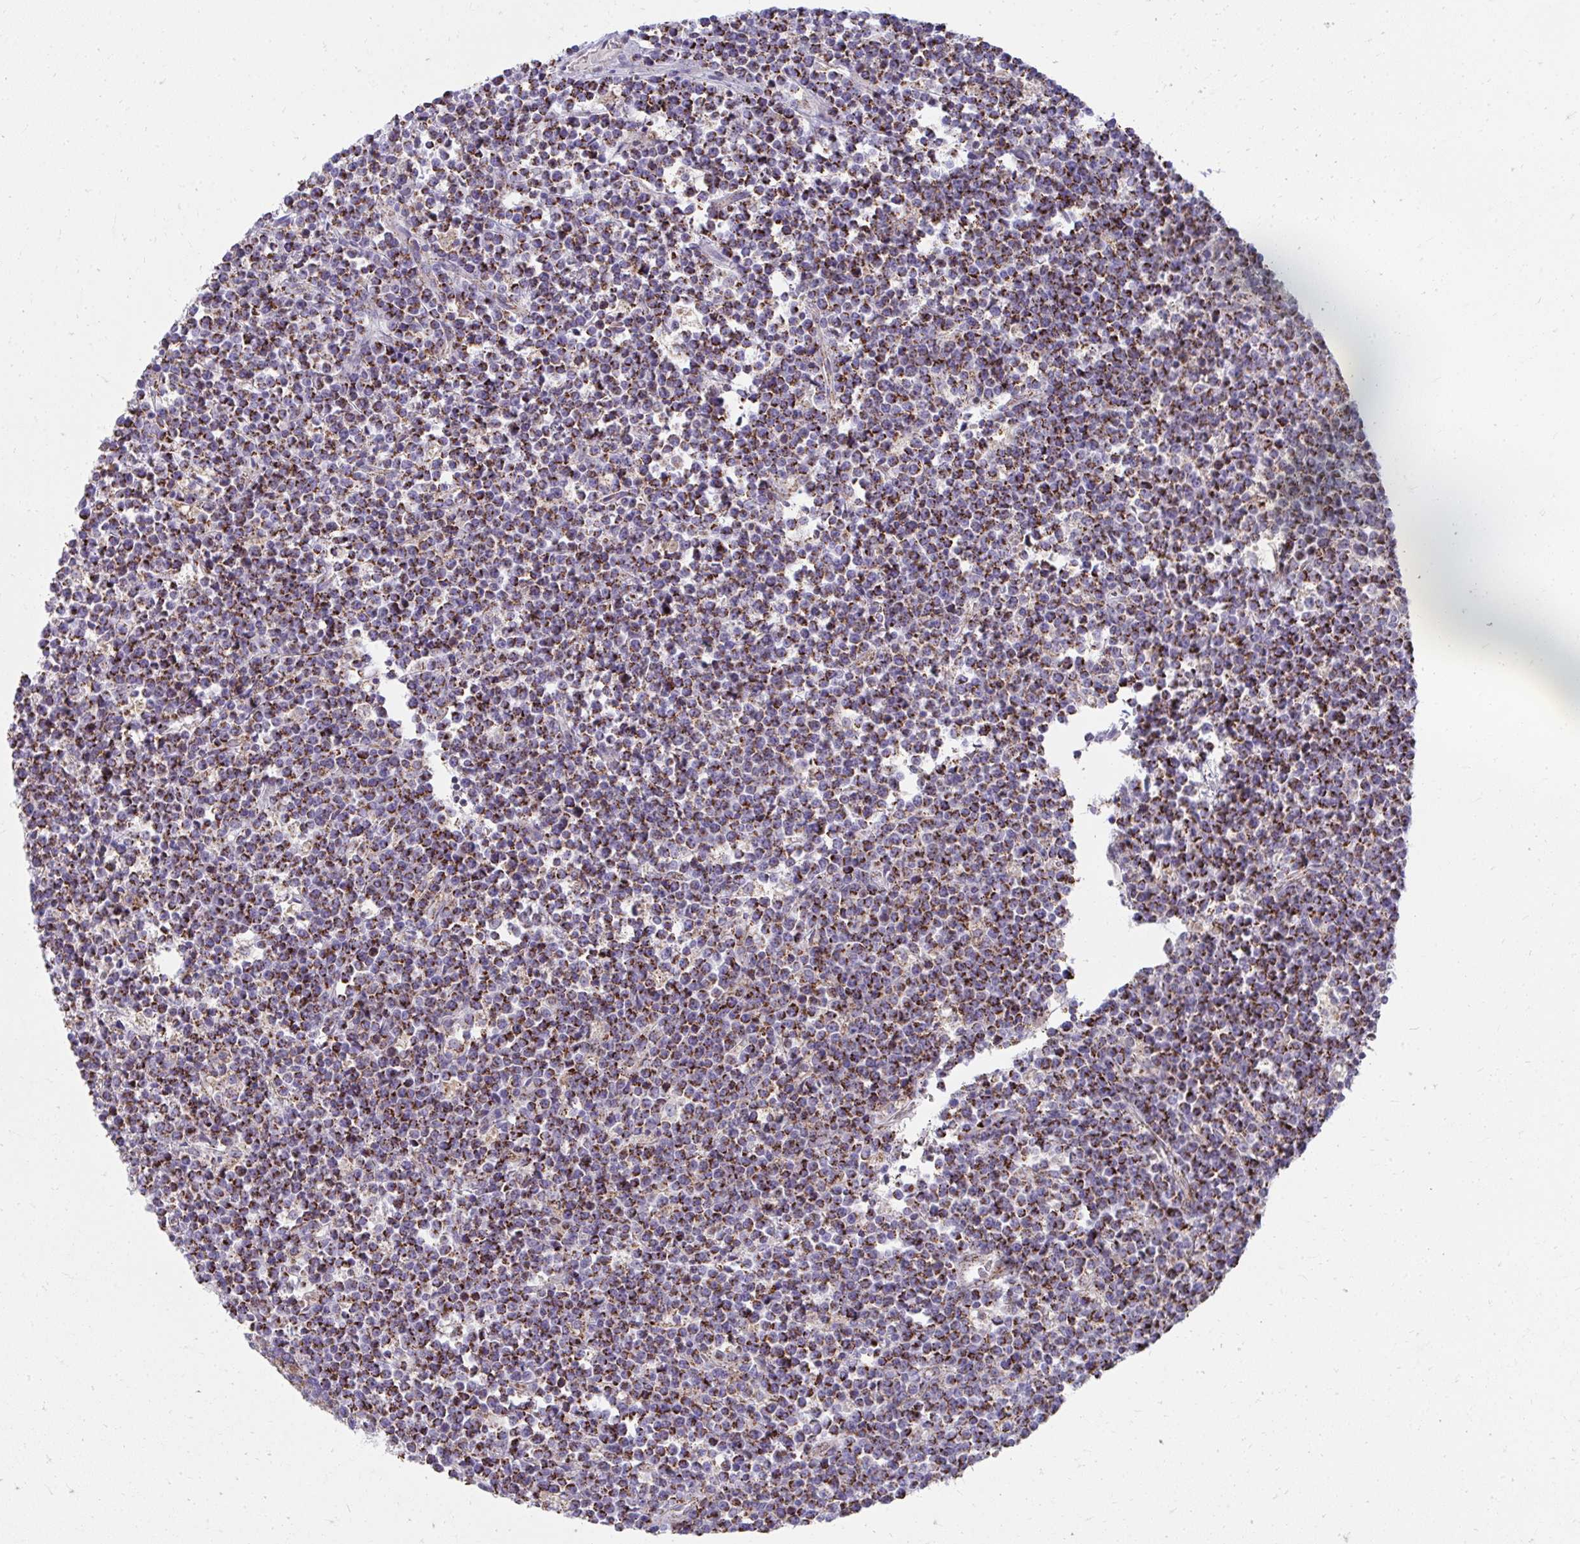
{"staining": {"intensity": "strong", "quantity": ">75%", "location": "cytoplasmic/membranous"}, "tissue": "lymphoma", "cell_type": "Tumor cells", "image_type": "cancer", "snomed": [{"axis": "morphology", "description": "Malignant lymphoma, non-Hodgkin's type, High grade"}, {"axis": "topography", "description": "Ovary"}], "caption": "A micrograph showing strong cytoplasmic/membranous expression in approximately >75% of tumor cells in high-grade malignant lymphoma, non-Hodgkin's type, as visualized by brown immunohistochemical staining.", "gene": "PRRG3", "patient": {"sex": "female", "age": 56}}